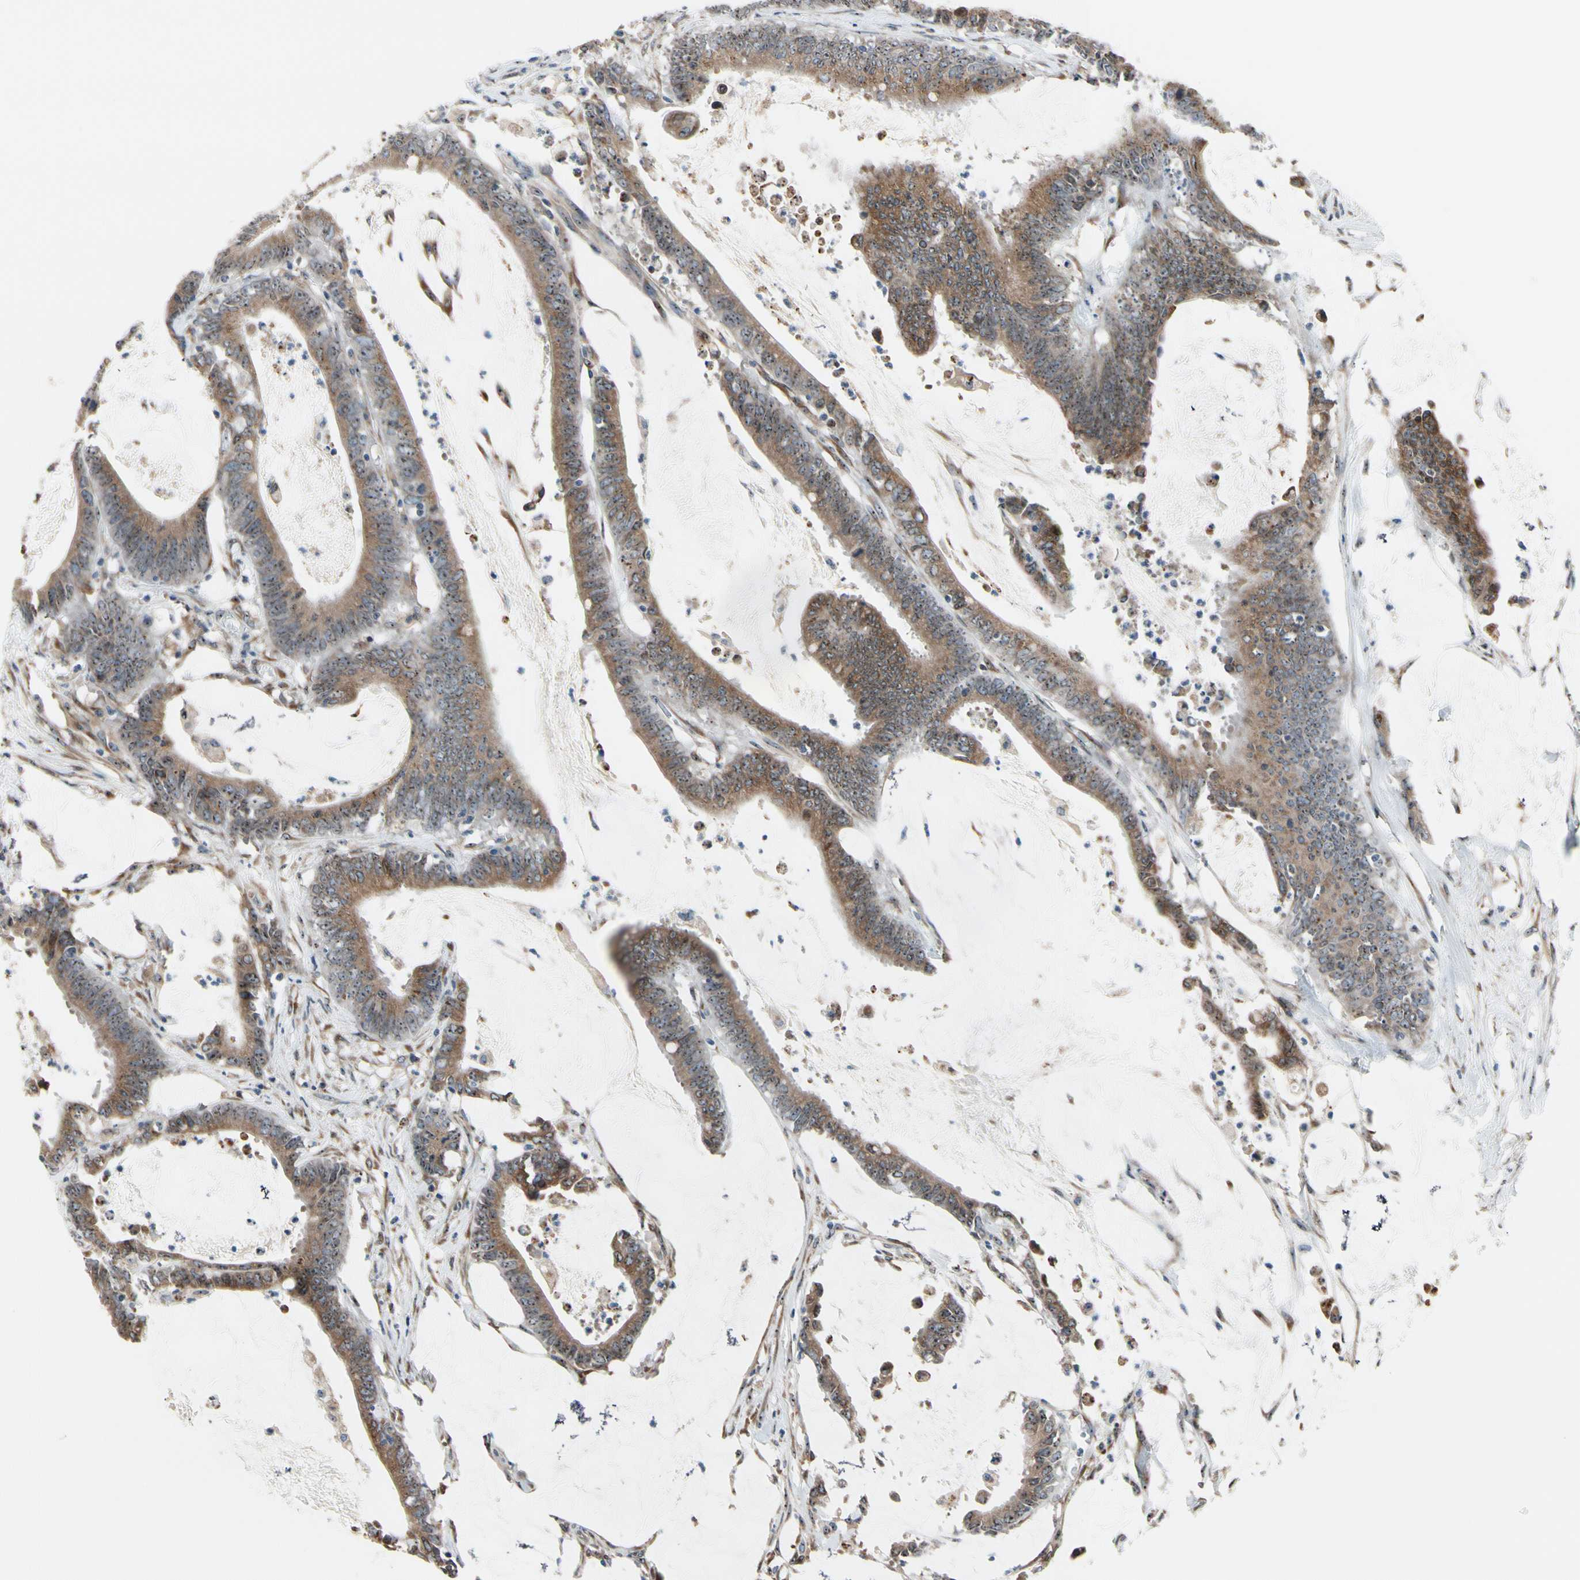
{"staining": {"intensity": "weak", "quantity": ">75%", "location": "cytoplasmic/membranous"}, "tissue": "colorectal cancer", "cell_type": "Tumor cells", "image_type": "cancer", "snomed": [{"axis": "morphology", "description": "Adenocarcinoma, NOS"}, {"axis": "topography", "description": "Rectum"}], "caption": "Immunohistochemical staining of colorectal adenocarcinoma reveals low levels of weak cytoplasmic/membranous positivity in approximately >75% of tumor cells.", "gene": "TMED7", "patient": {"sex": "female", "age": 66}}